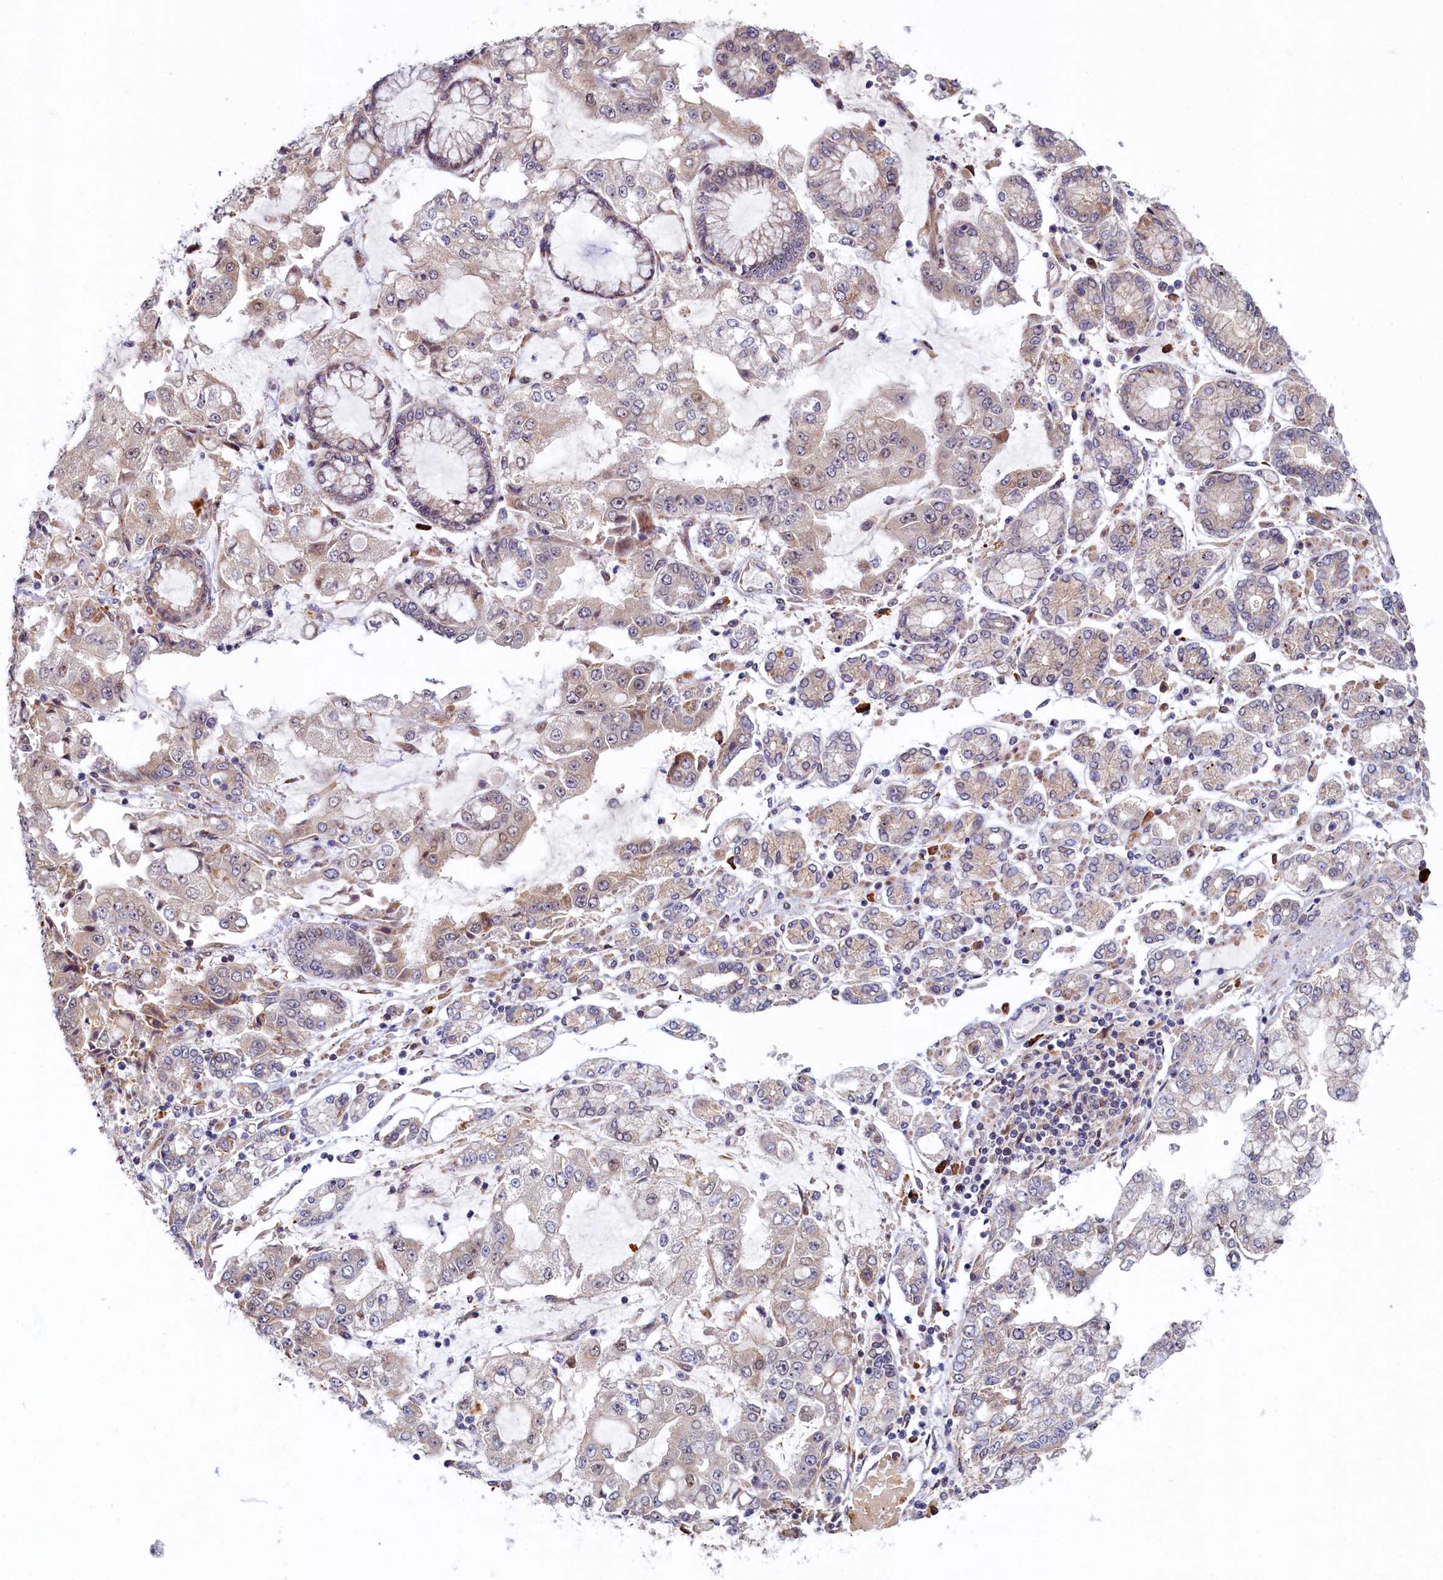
{"staining": {"intensity": "weak", "quantity": "<25%", "location": "cytoplasmic/membranous"}, "tissue": "stomach cancer", "cell_type": "Tumor cells", "image_type": "cancer", "snomed": [{"axis": "morphology", "description": "Adenocarcinoma, NOS"}, {"axis": "topography", "description": "Stomach"}], "caption": "Tumor cells are negative for brown protein staining in stomach adenocarcinoma.", "gene": "SLC16A14", "patient": {"sex": "male", "age": 76}}